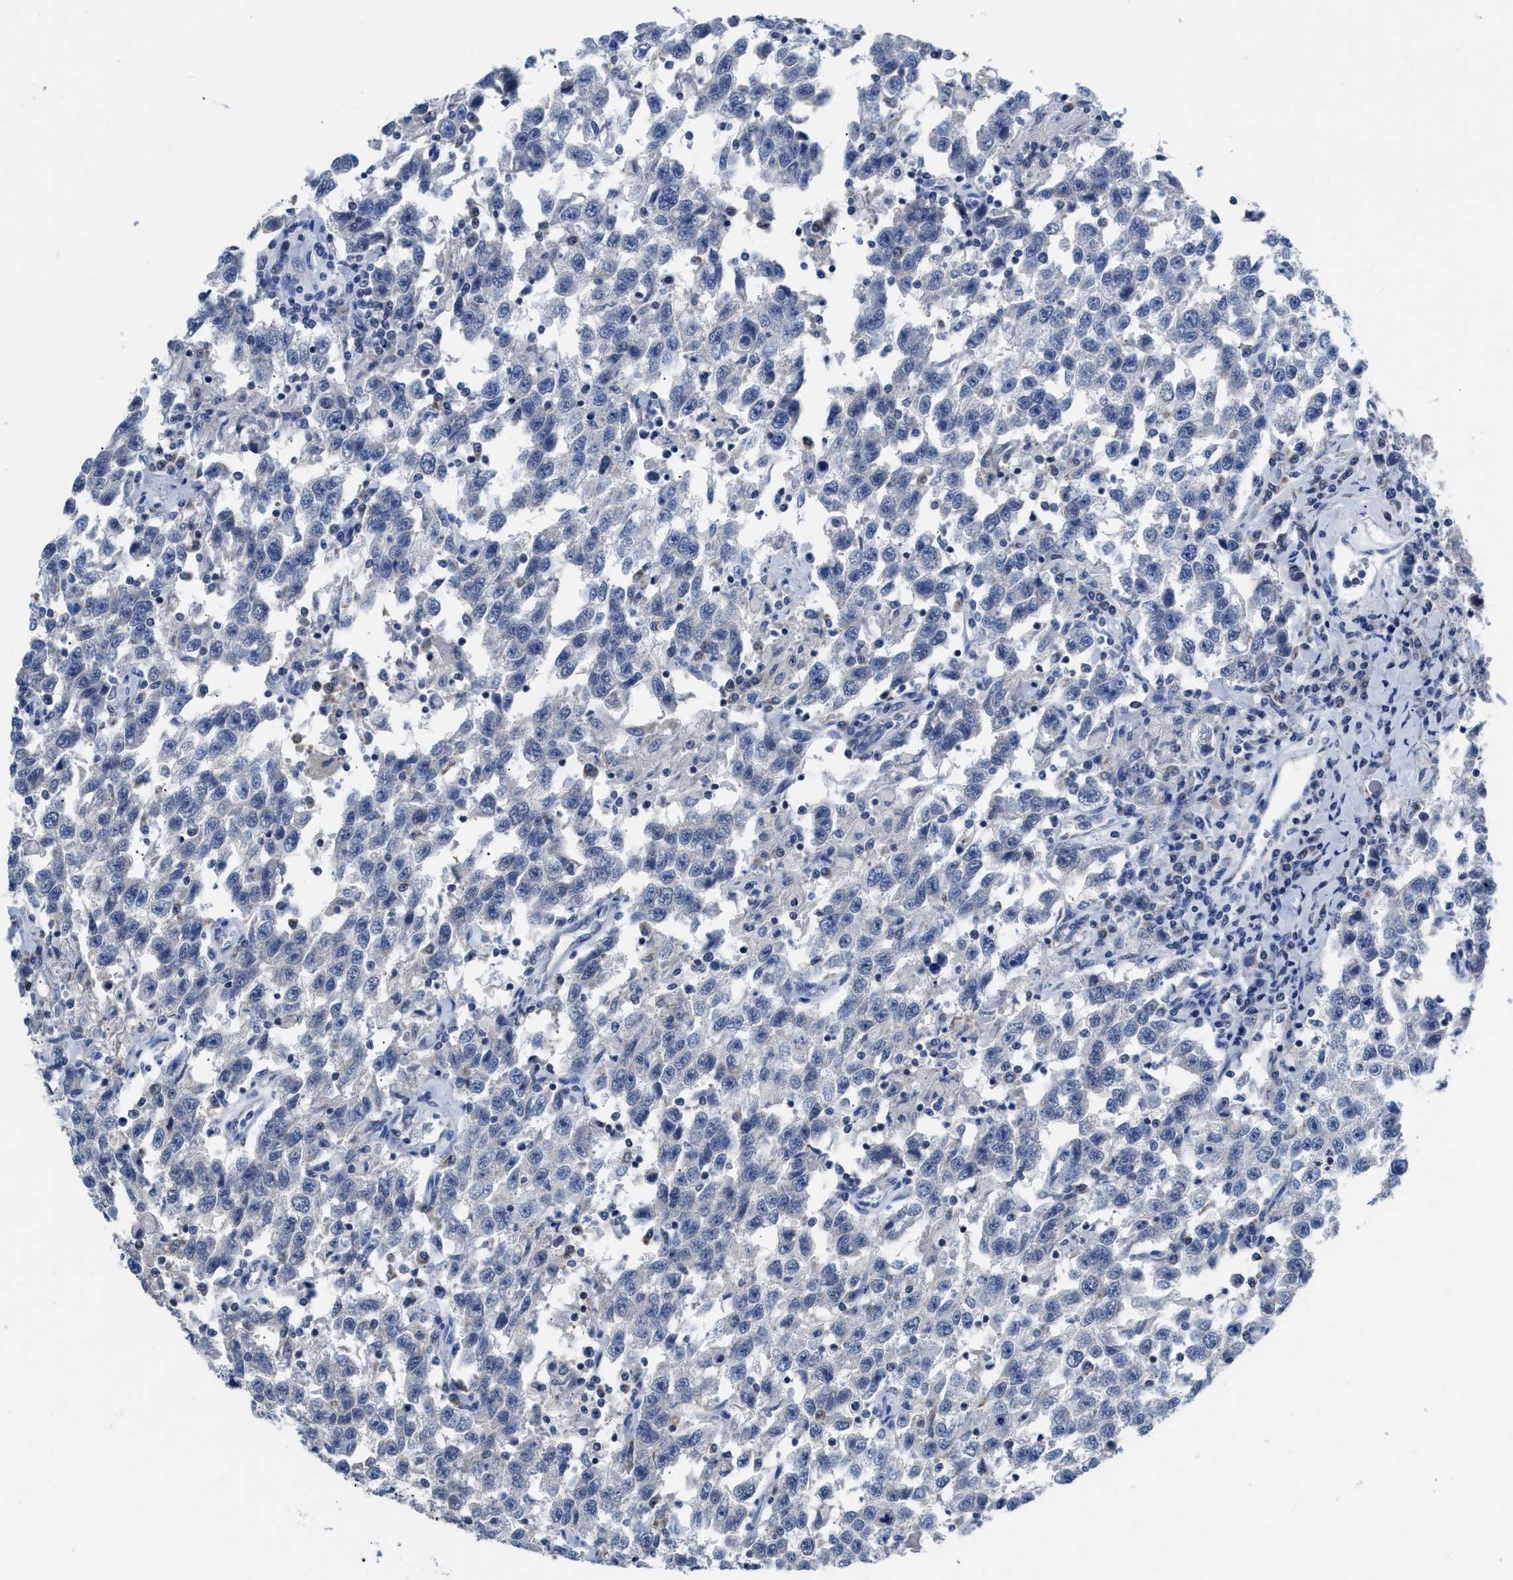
{"staining": {"intensity": "negative", "quantity": "none", "location": "none"}, "tissue": "testis cancer", "cell_type": "Tumor cells", "image_type": "cancer", "snomed": [{"axis": "morphology", "description": "Seminoma, NOS"}, {"axis": "topography", "description": "Testis"}], "caption": "A photomicrograph of seminoma (testis) stained for a protein displays no brown staining in tumor cells.", "gene": "ETFA", "patient": {"sex": "male", "age": 41}}